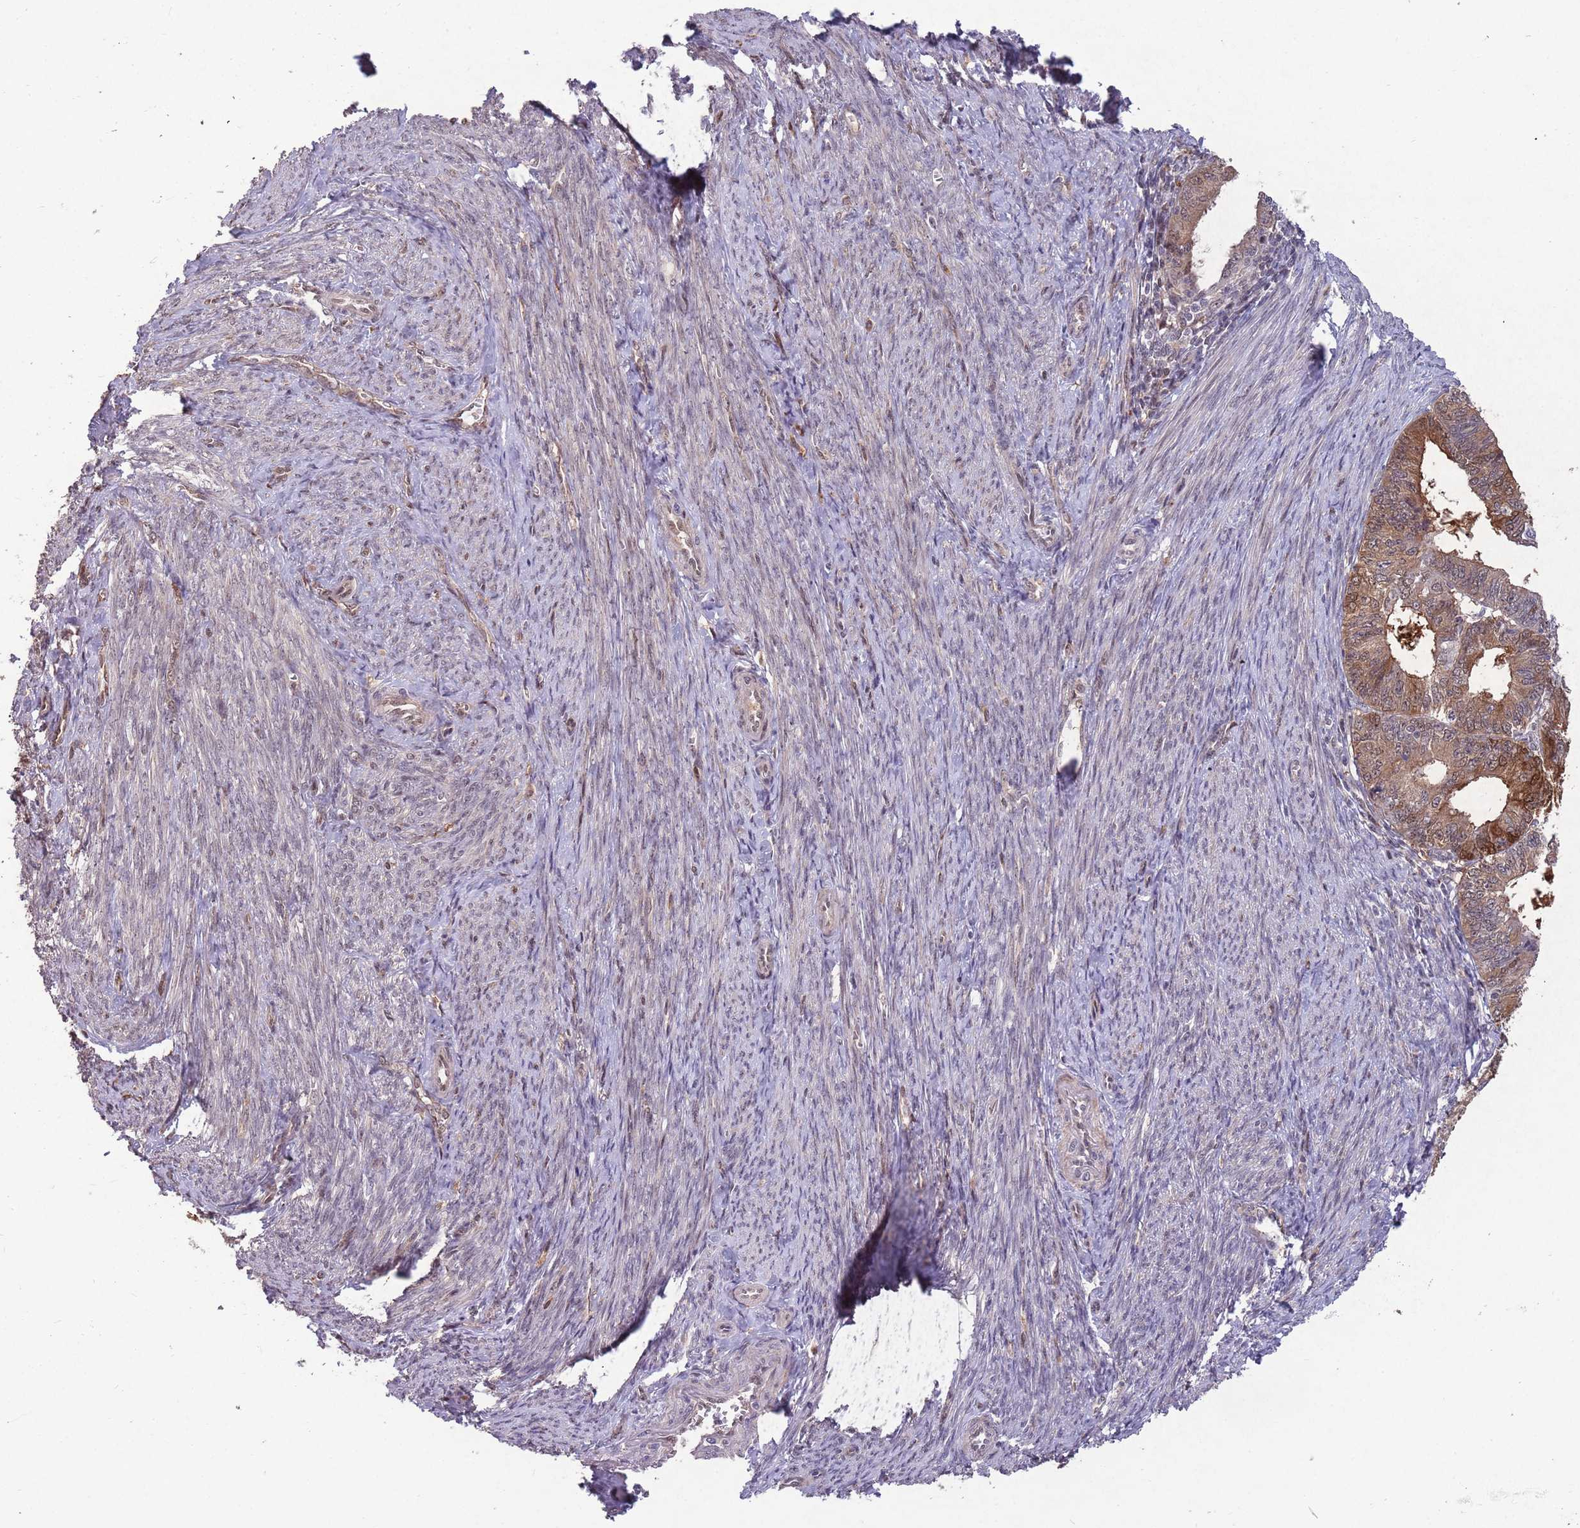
{"staining": {"intensity": "strong", "quantity": ">75%", "location": "cytoplasmic/membranous,nuclear"}, "tissue": "endometrial cancer", "cell_type": "Tumor cells", "image_type": "cancer", "snomed": [{"axis": "morphology", "description": "Adenocarcinoma, NOS"}, {"axis": "topography", "description": "Endometrium"}], "caption": "The histopathology image displays a brown stain indicating the presence of a protein in the cytoplasmic/membranous and nuclear of tumor cells in endometrial cancer. Nuclei are stained in blue.", "gene": "ZNF639", "patient": {"sex": "female", "age": 56}}